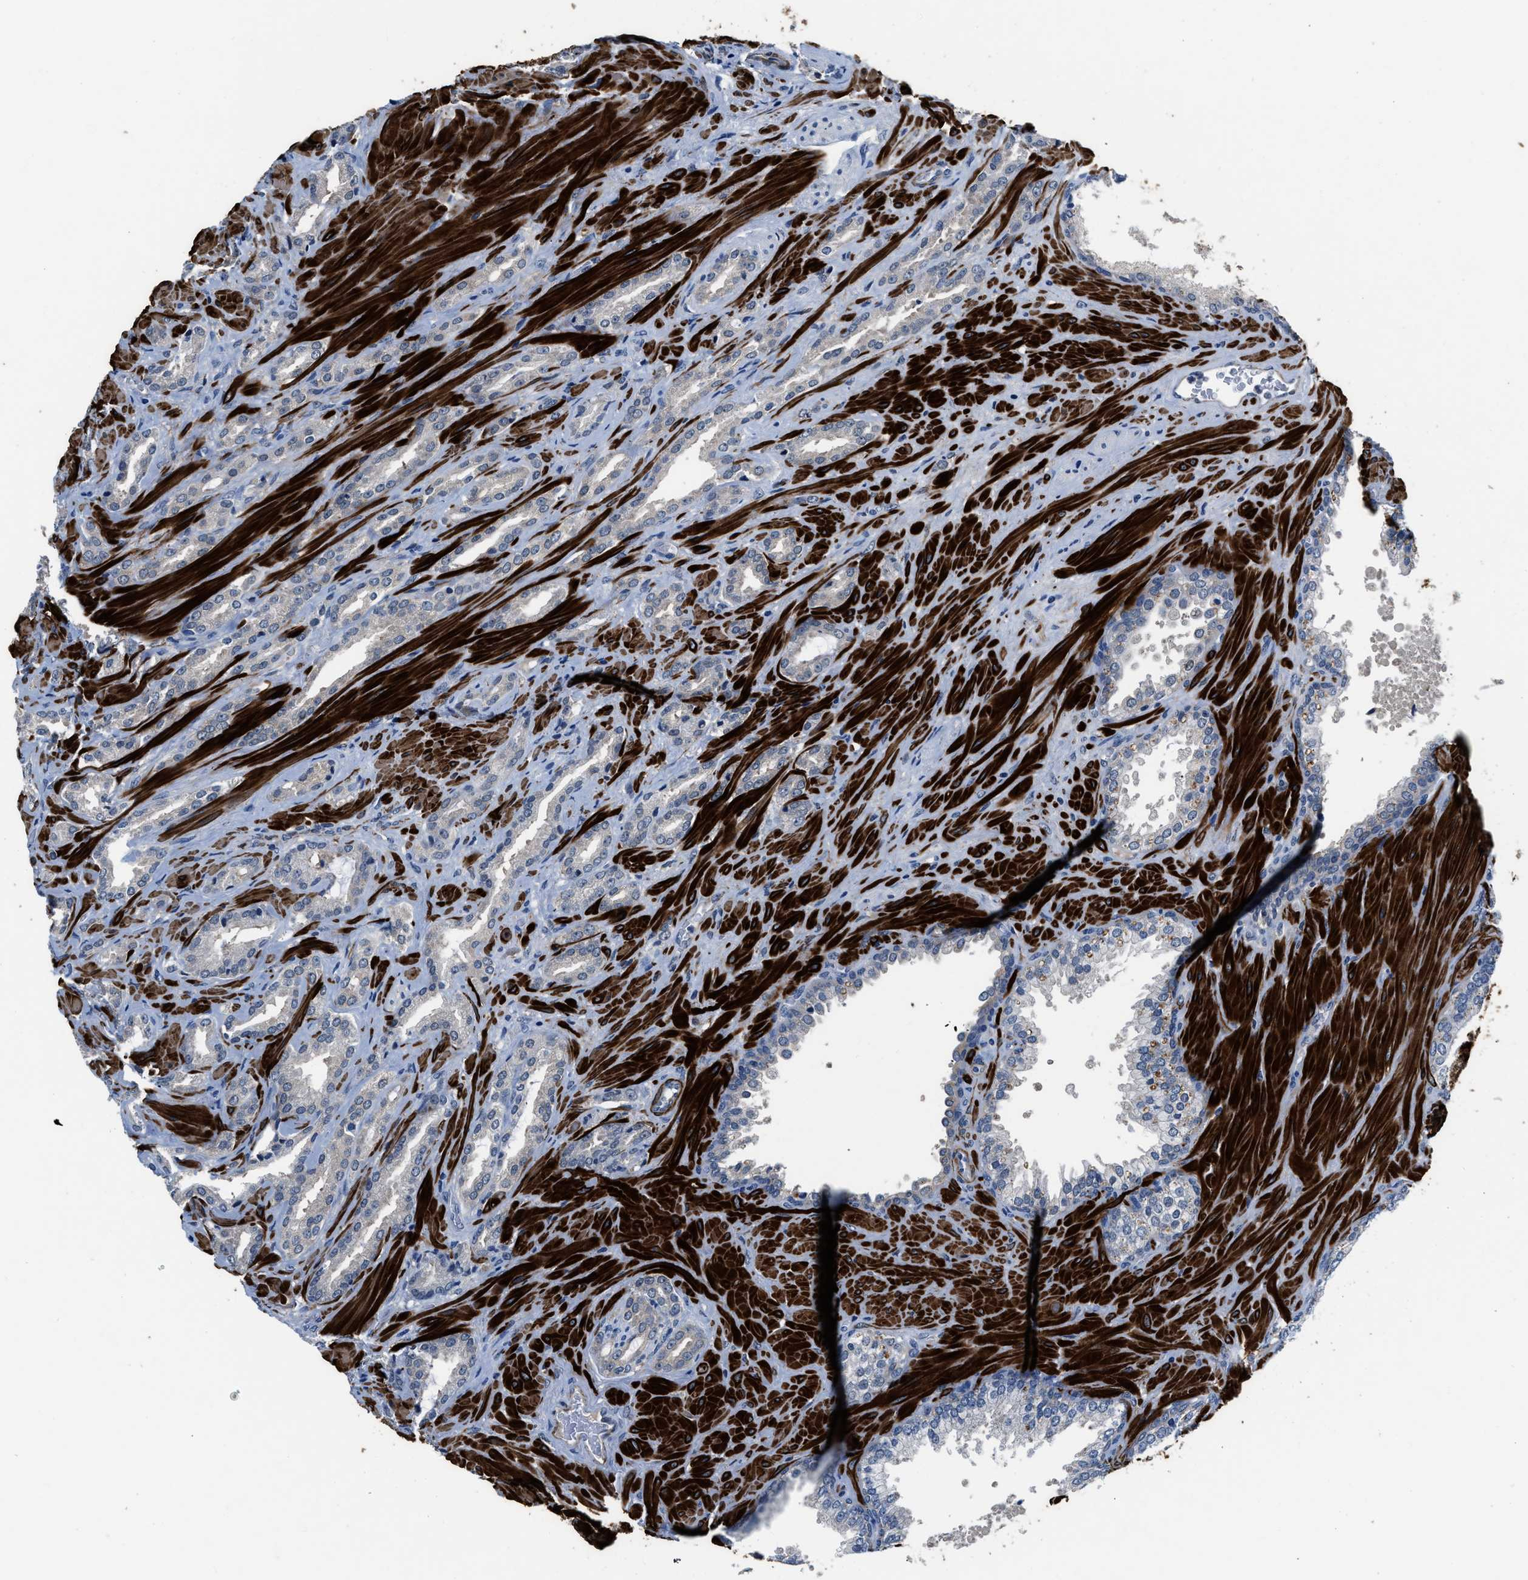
{"staining": {"intensity": "negative", "quantity": "none", "location": "none"}, "tissue": "prostate cancer", "cell_type": "Tumor cells", "image_type": "cancer", "snomed": [{"axis": "morphology", "description": "Adenocarcinoma, High grade"}, {"axis": "topography", "description": "Prostate"}], "caption": "Immunohistochemical staining of human prostate cancer (high-grade adenocarcinoma) reveals no significant expression in tumor cells.", "gene": "LANCL2", "patient": {"sex": "male", "age": 64}}